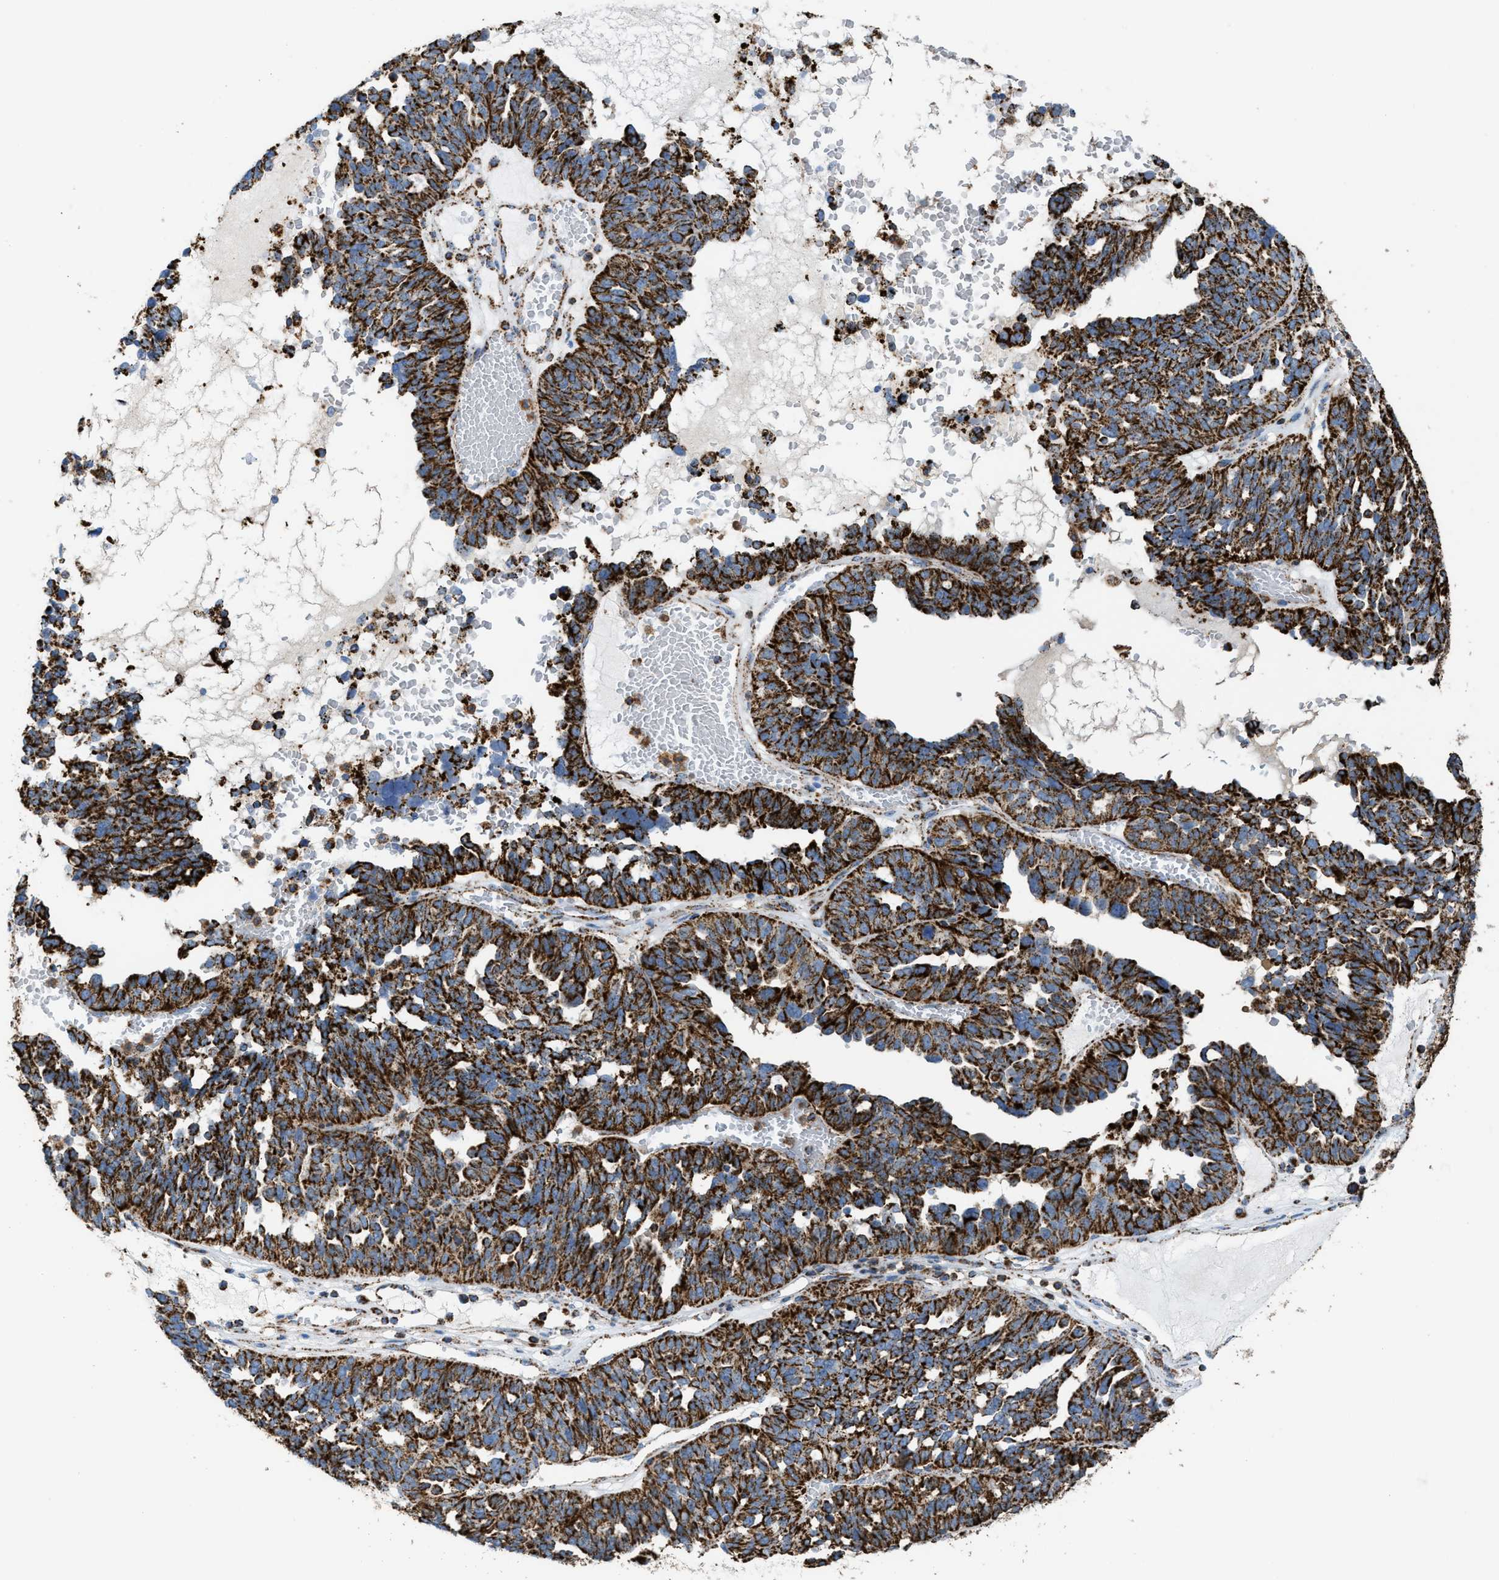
{"staining": {"intensity": "strong", "quantity": ">75%", "location": "cytoplasmic/membranous"}, "tissue": "ovarian cancer", "cell_type": "Tumor cells", "image_type": "cancer", "snomed": [{"axis": "morphology", "description": "Cystadenocarcinoma, serous, NOS"}, {"axis": "topography", "description": "Ovary"}], "caption": "A brown stain labels strong cytoplasmic/membranous expression of a protein in human ovarian cancer (serous cystadenocarcinoma) tumor cells.", "gene": "ECHS1", "patient": {"sex": "female", "age": 59}}